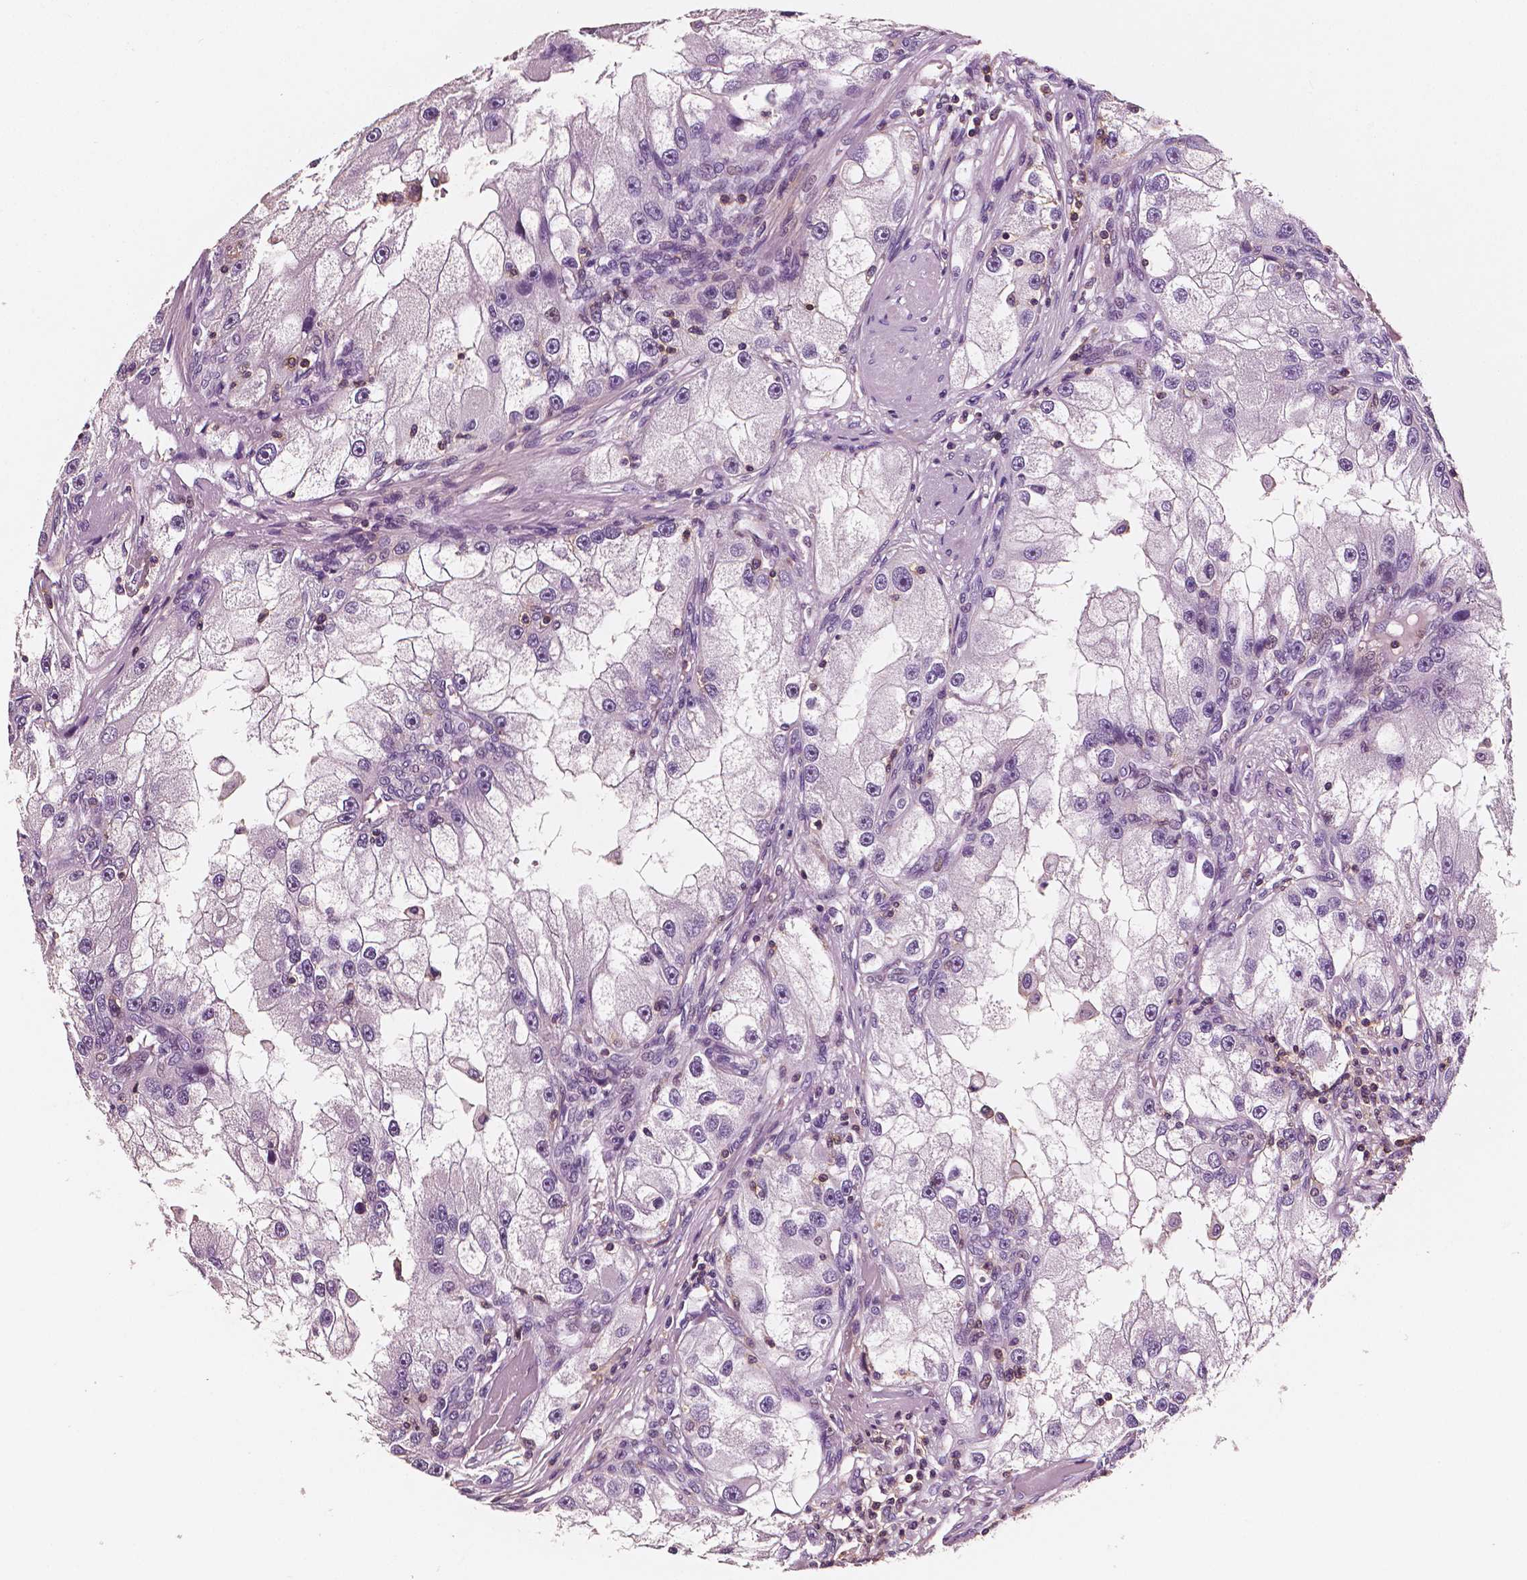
{"staining": {"intensity": "negative", "quantity": "none", "location": "none"}, "tissue": "renal cancer", "cell_type": "Tumor cells", "image_type": "cancer", "snomed": [{"axis": "morphology", "description": "Adenocarcinoma, NOS"}, {"axis": "topography", "description": "Kidney"}], "caption": "Histopathology image shows no protein staining in tumor cells of renal adenocarcinoma tissue.", "gene": "PTPRC", "patient": {"sex": "male", "age": 63}}